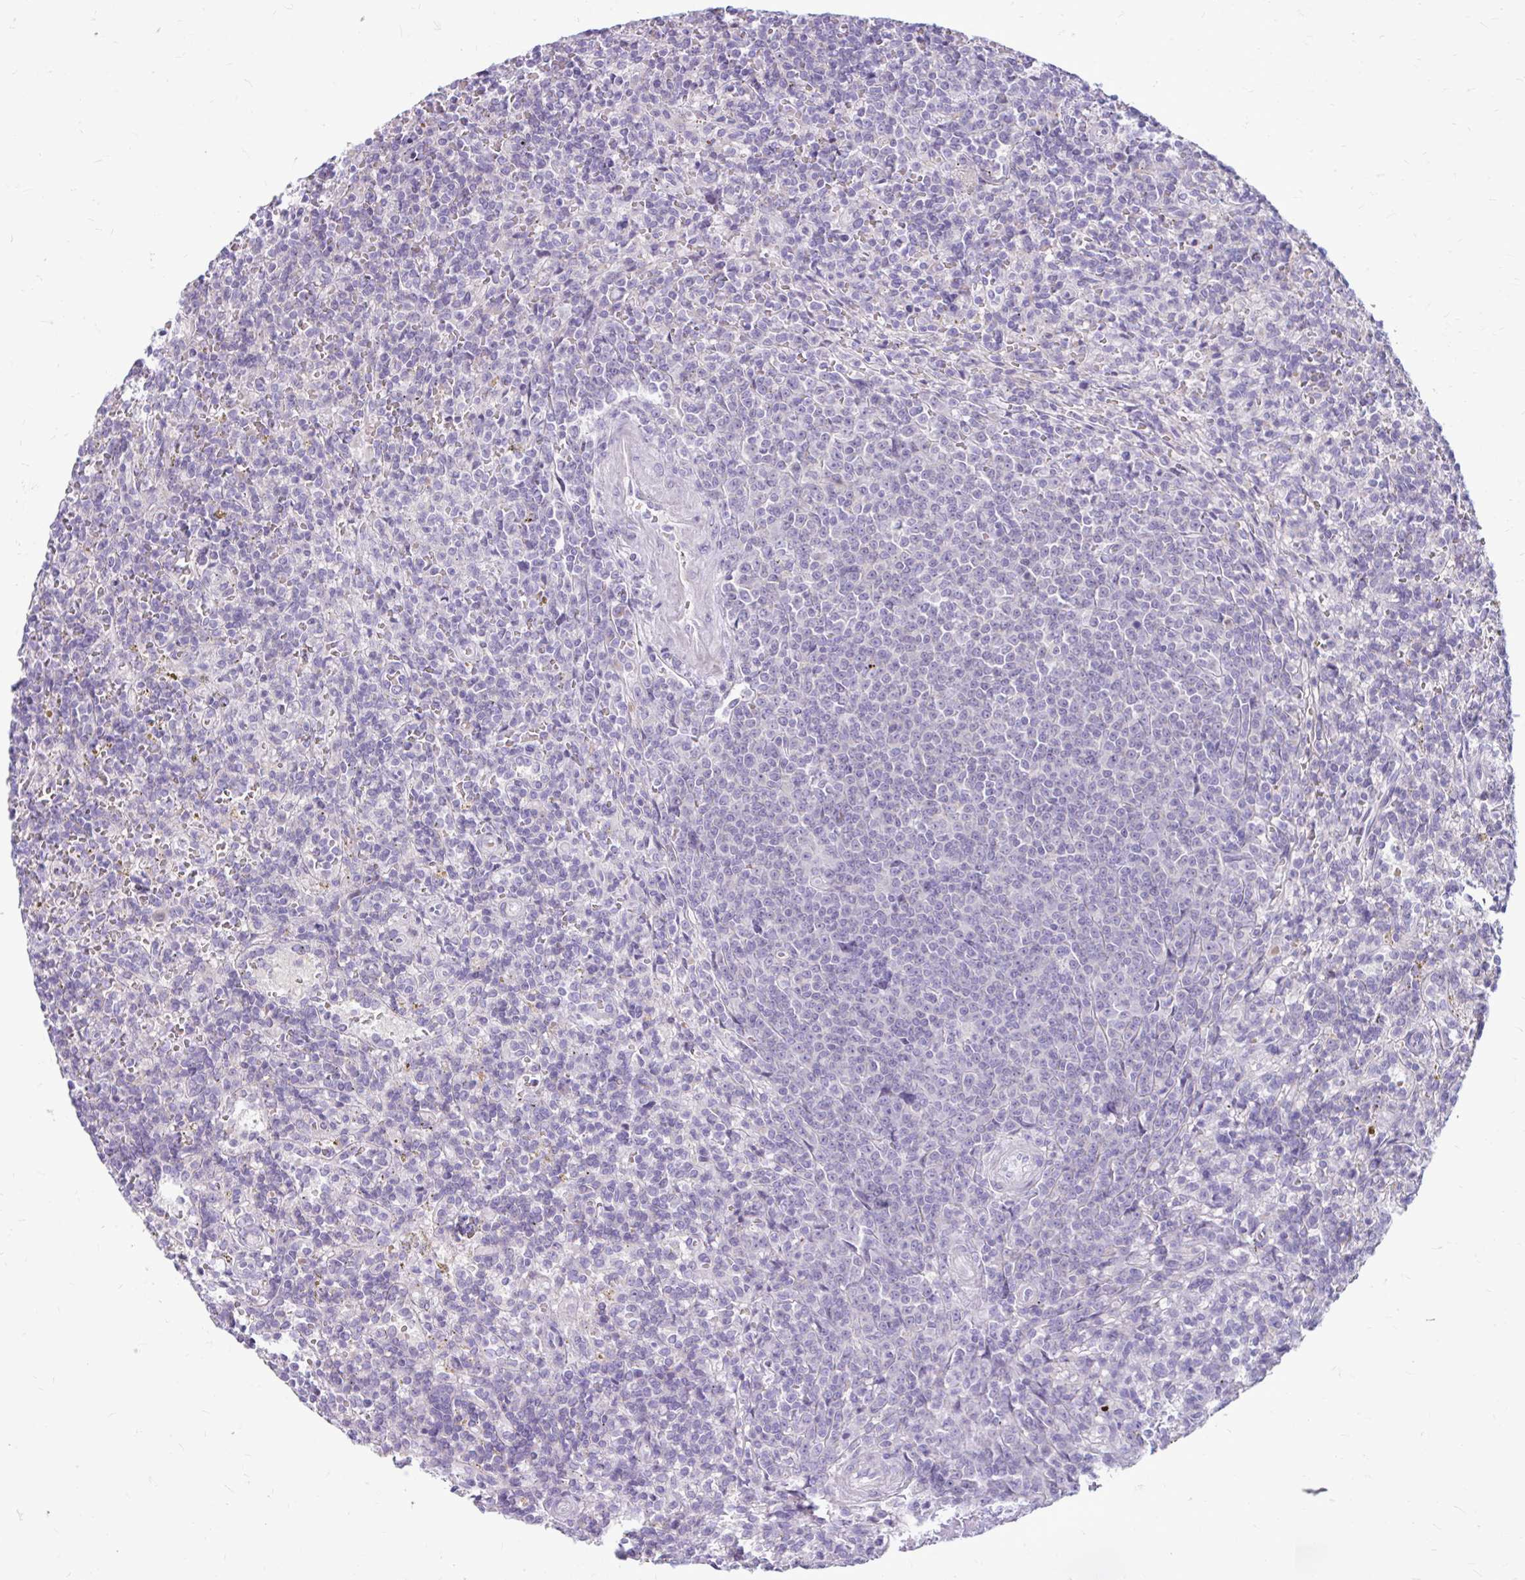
{"staining": {"intensity": "negative", "quantity": "none", "location": "none"}, "tissue": "lymphoma", "cell_type": "Tumor cells", "image_type": "cancer", "snomed": [{"axis": "morphology", "description": "Malignant lymphoma, non-Hodgkin's type, Low grade"}, {"axis": "topography", "description": "Spleen"}], "caption": "Low-grade malignant lymphoma, non-Hodgkin's type was stained to show a protein in brown. There is no significant staining in tumor cells. (Brightfield microscopy of DAB (3,3'-diaminobenzidine) immunohistochemistry at high magnification).", "gene": "CHIA", "patient": {"sex": "male", "age": 67}}